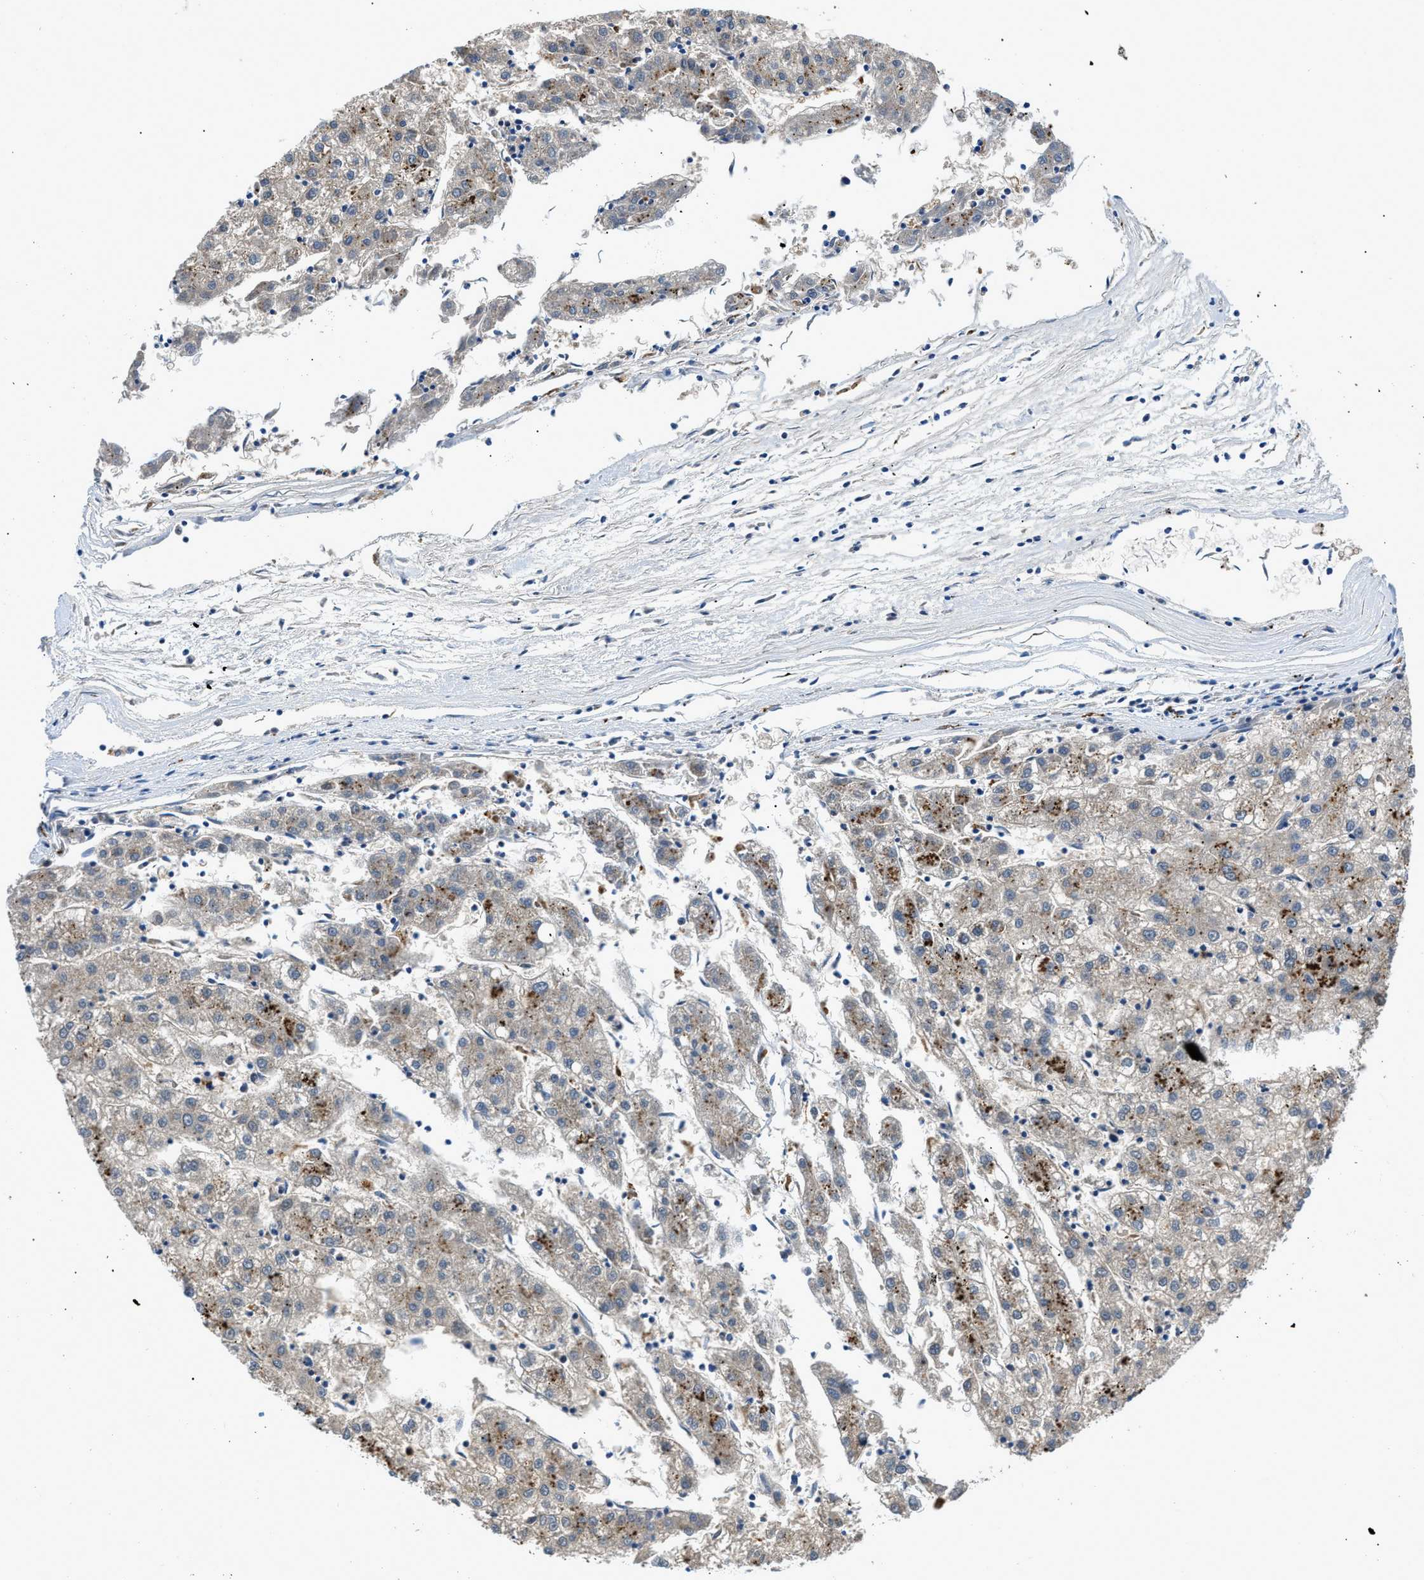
{"staining": {"intensity": "moderate", "quantity": "<25%", "location": "cytoplasmic/membranous"}, "tissue": "liver cancer", "cell_type": "Tumor cells", "image_type": "cancer", "snomed": [{"axis": "morphology", "description": "Carcinoma, Hepatocellular, NOS"}, {"axis": "topography", "description": "Liver"}], "caption": "Immunohistochemistry (IHC) histopathology image of neoplastic tissue: human liver hepatocellular carcinoma stained using IHC demonstrates low levels of moderate protein expression localized specifically in the cytoplasmic/membranous of tumor cells, appearing as a cytoplasmic/membranous brown color.", "gene": "ADGRE3", "patient": {"sex": "male", "age": 72}}